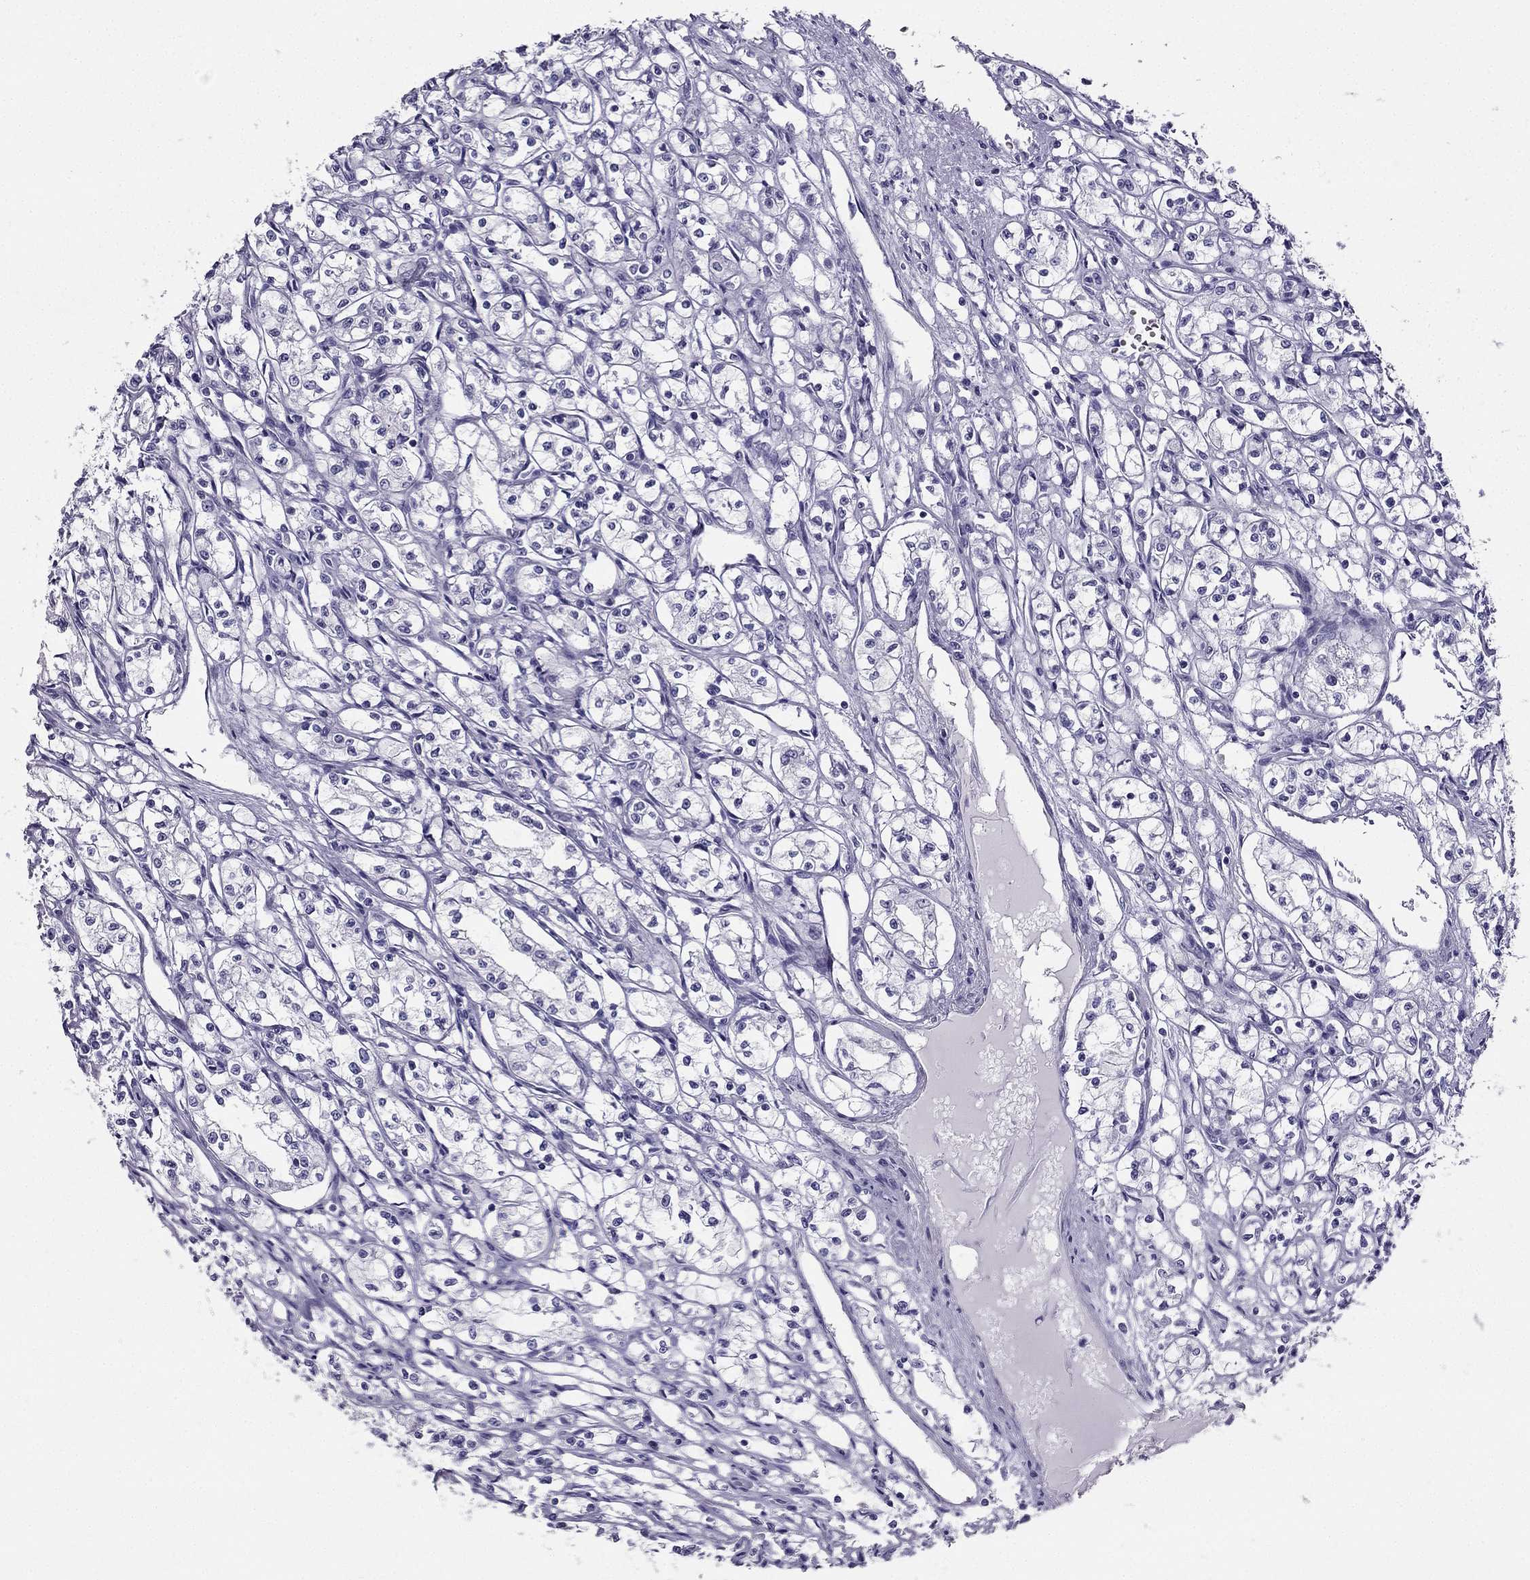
{"staining": {"intensity": "negative", "quantity": "none", "location": "none"}, "tissue": "renal cancer", "cell_type": "Tumor cells", "image_type": "cancer", "snomed": [{"axis": "morphology", "description": "Adenocarcinoma, NOS"}, {"axis": "topography", "description": "Kidney"}], "caption": "A high-resolution image shows immunohistochemistry staining of renal adenocarcinoma, which displays no significant expression in tumor cells.", "gene": "TFF3", "patient": {"sex": "male", "age": 56}}